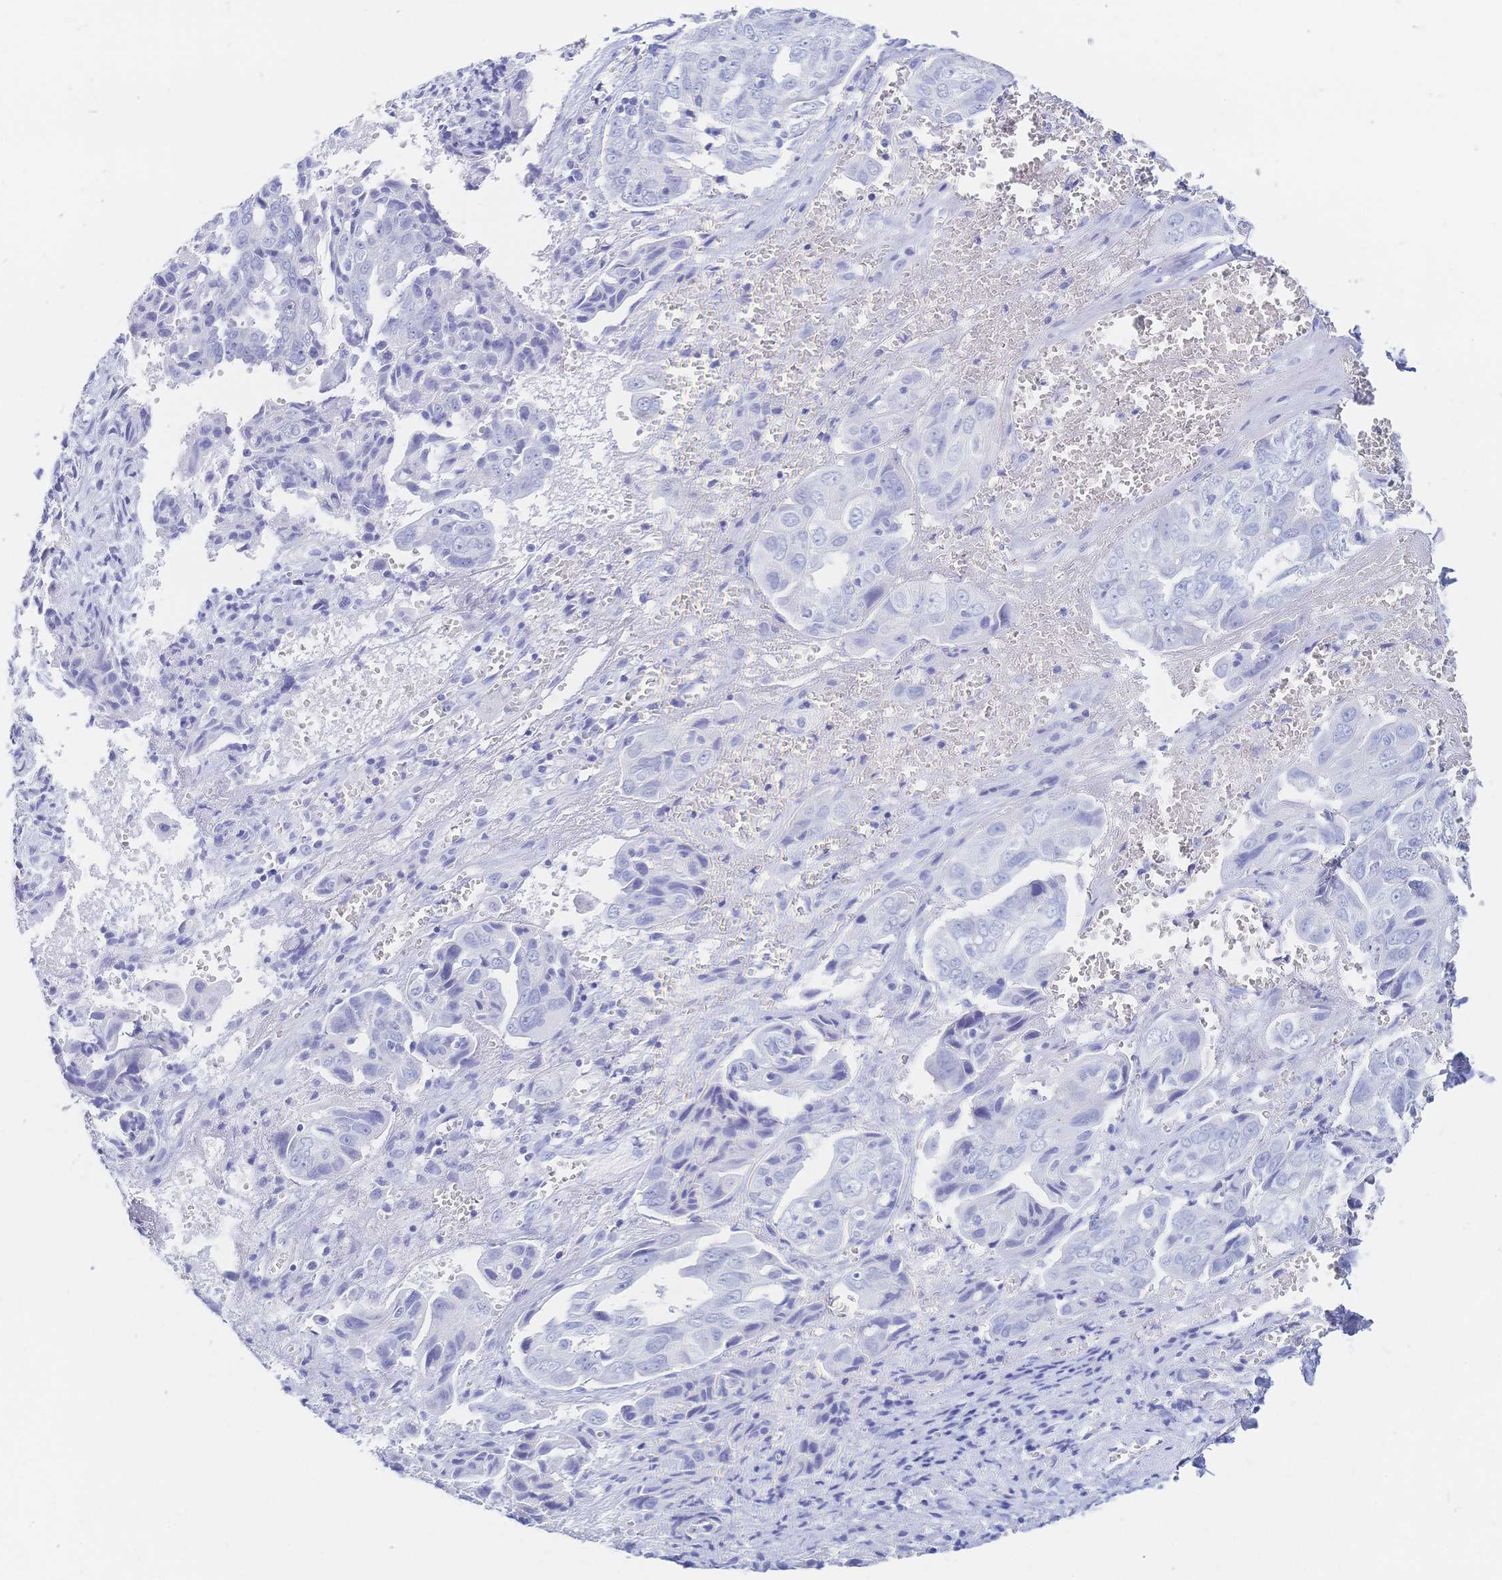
{"staining": {"intensity": "negative", "quantity": "none", "location": "none"}, "tissue": "ovarian cancer", "cell_type": "Tumor cells", "image_type": "cancer", "snomed": [{"axis": "morphology", "description": "Carcinoma, endometroid"}, {"axis": "topography", "description": "Ovary"}], "caption": "Protein analysis of ovarian cancer (endometroid carcinoma) reveals no significant expression in tumor cells. (DAB IHC visualized using brightfield microscopy, high magnification).", "gene": "MEP1B", "patient": {"sex": "female", "age": 70}}